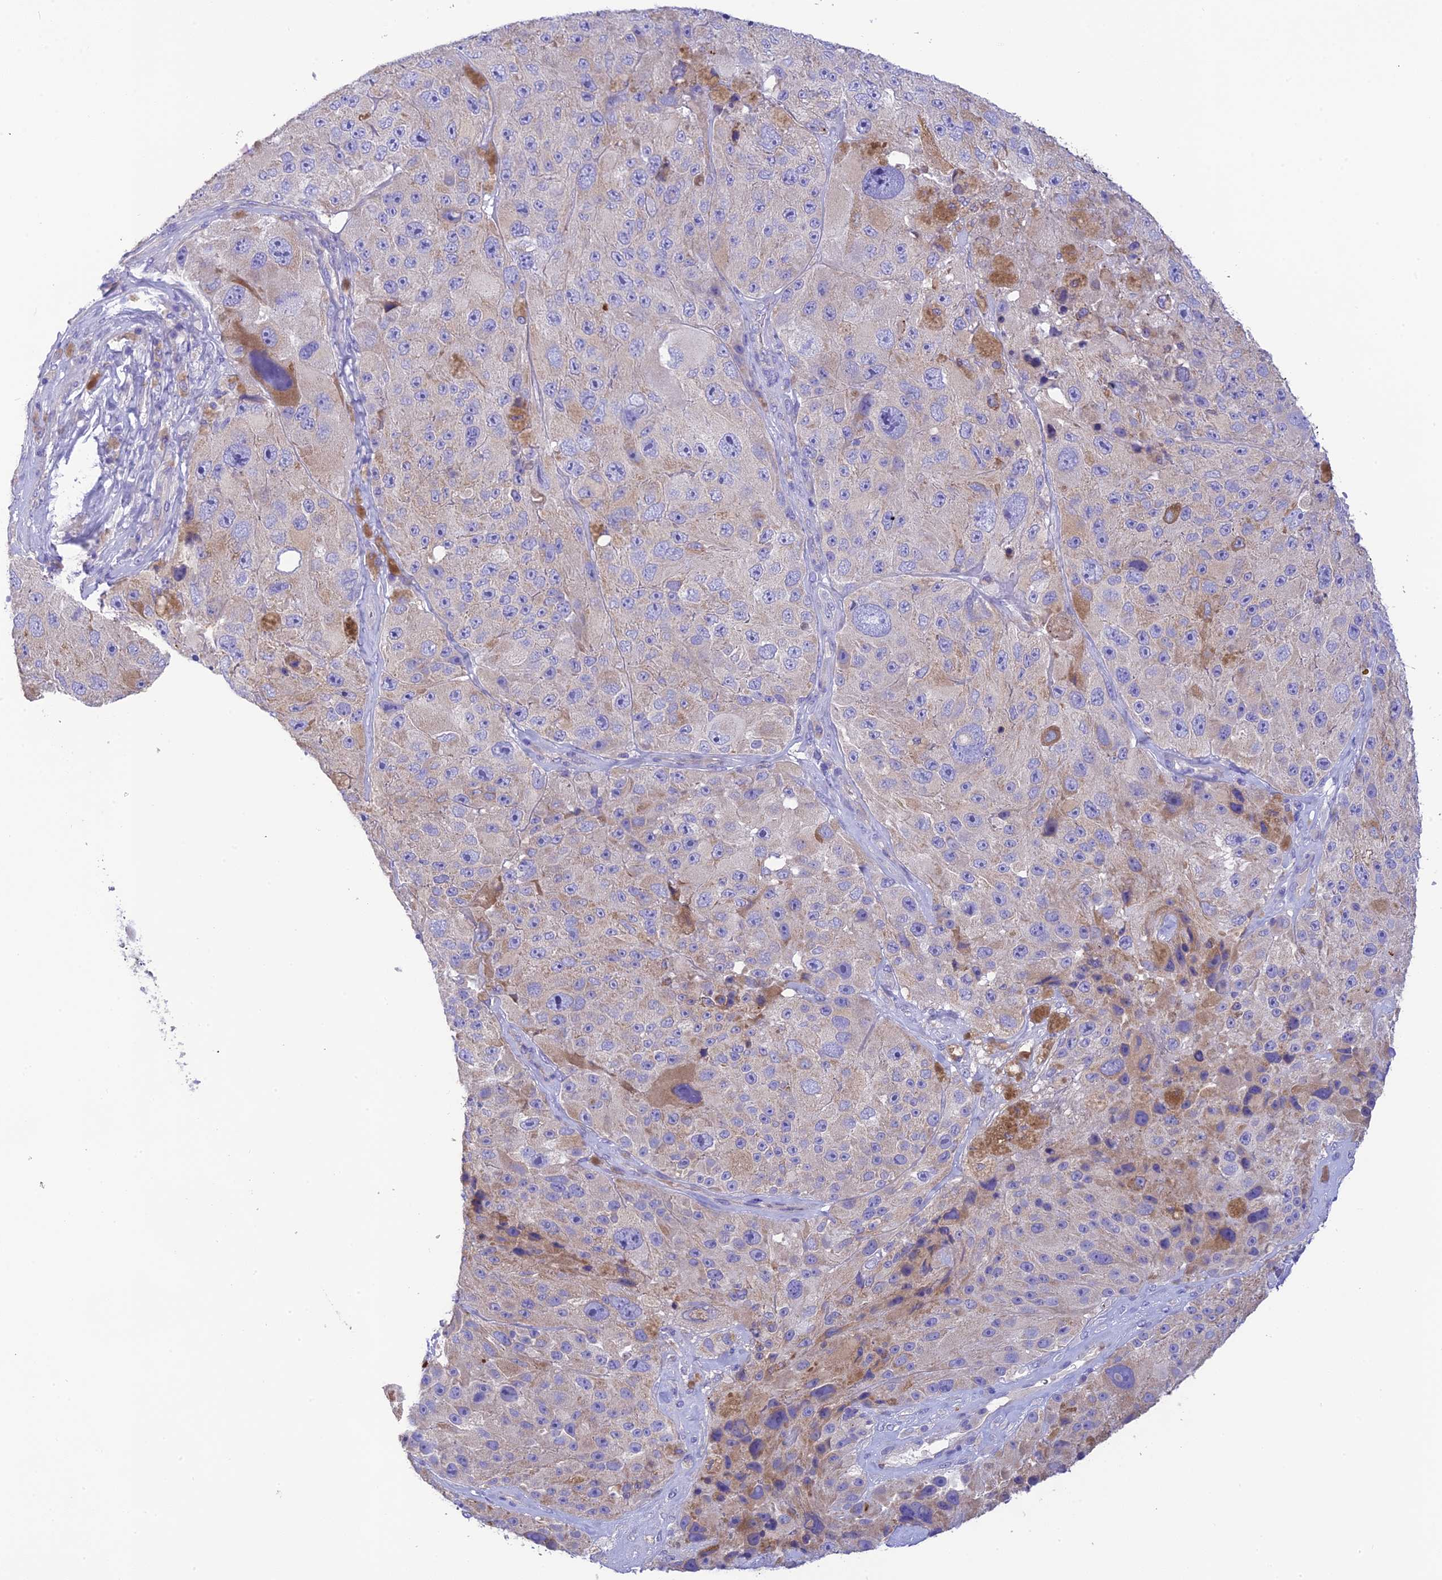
{"staining": {"intensity": "moderate", "quantity": "<25%", "location": "cytoplasmic/membranous"}, "tissue": "melanoma", "cell_type": "Tumor cells", "image_type": "cancer", "snomed": [{"axis": "morphology", "description": "Malignant melanoma, Metastatic site"}, {"axis": "topography", "description": "Lymph node"}], "caption": "The photomicrograph demonstrates staining of melanoma, revealing moderate cytoplasmic/membranous protein positivity (brown color) within tumor cells. The protein of interest is stained brown, and the nuclei are stained in blue (DAB IHC with brightfield microscopy, high magnification).", "gene": "HSD17B2", "patient": {"sex": "male", "age": 62}}